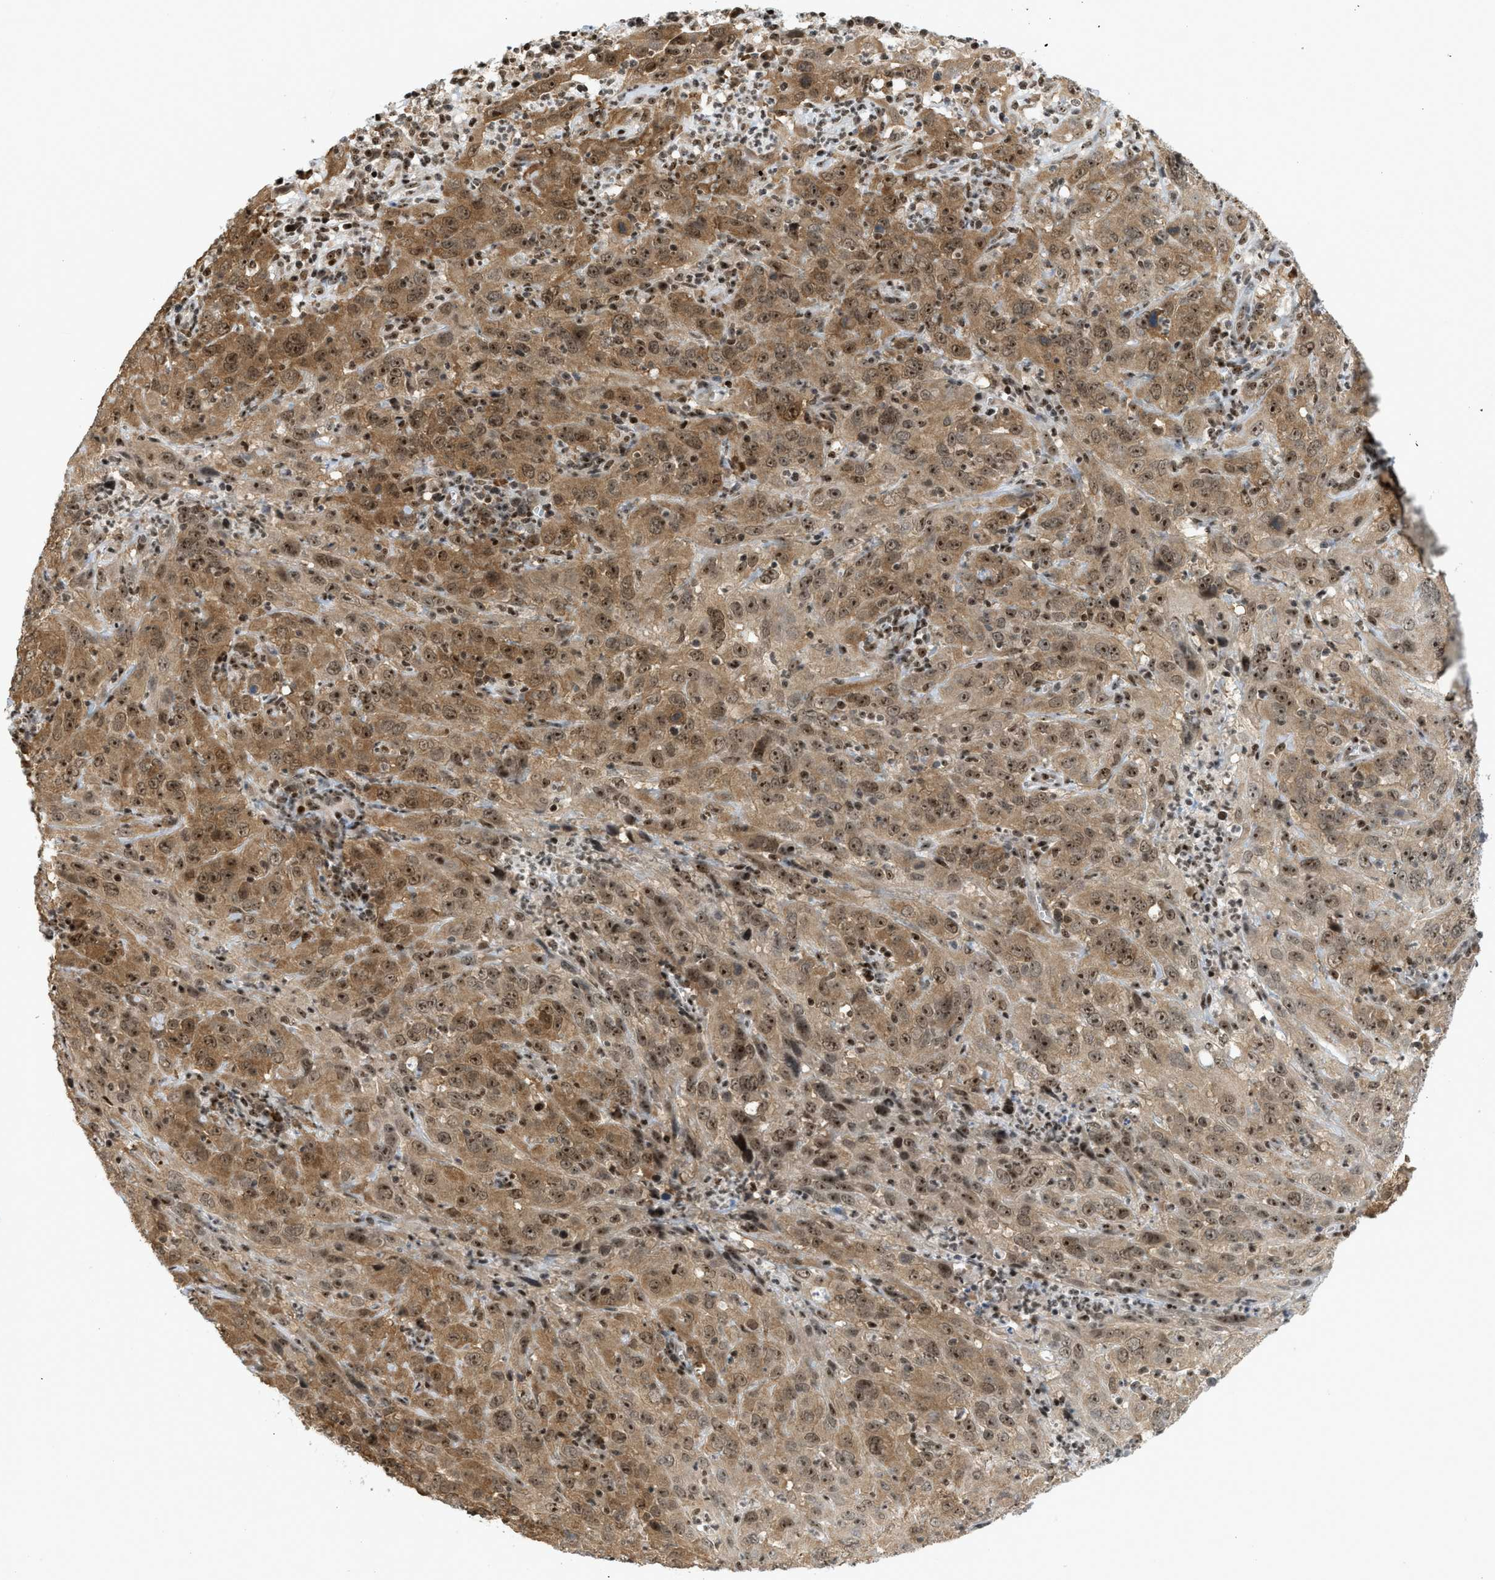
{"staining": {"intensity": "moderate", "quantity": ">75%", "location": "cytoplasmic/membranous,nuclear"}, "tissue": "cervical cancer", "cell_type": "Tumor cells", "image_type": "cancer", "snomed": [{"axis": "morphology", "description": "Squamous cell carcinoma, NOS"}, {"axis": "topography", "description": "Cervix"}], "caption": "The immunohistochemical stain highlights moderate cytoplasmic/membranous and nuclear positivity in tumor cells of cervical squamous cell carcinoma tissue. The staining was performed using DAB (3,3'-diaminobenzidine) to visualize the protein expression in brown, while the nuclei were stained in blue with hematoxylin (Magnification: 20x).", "gene": "ZNF22", "patient": {"sex": "female", "age": 32}}